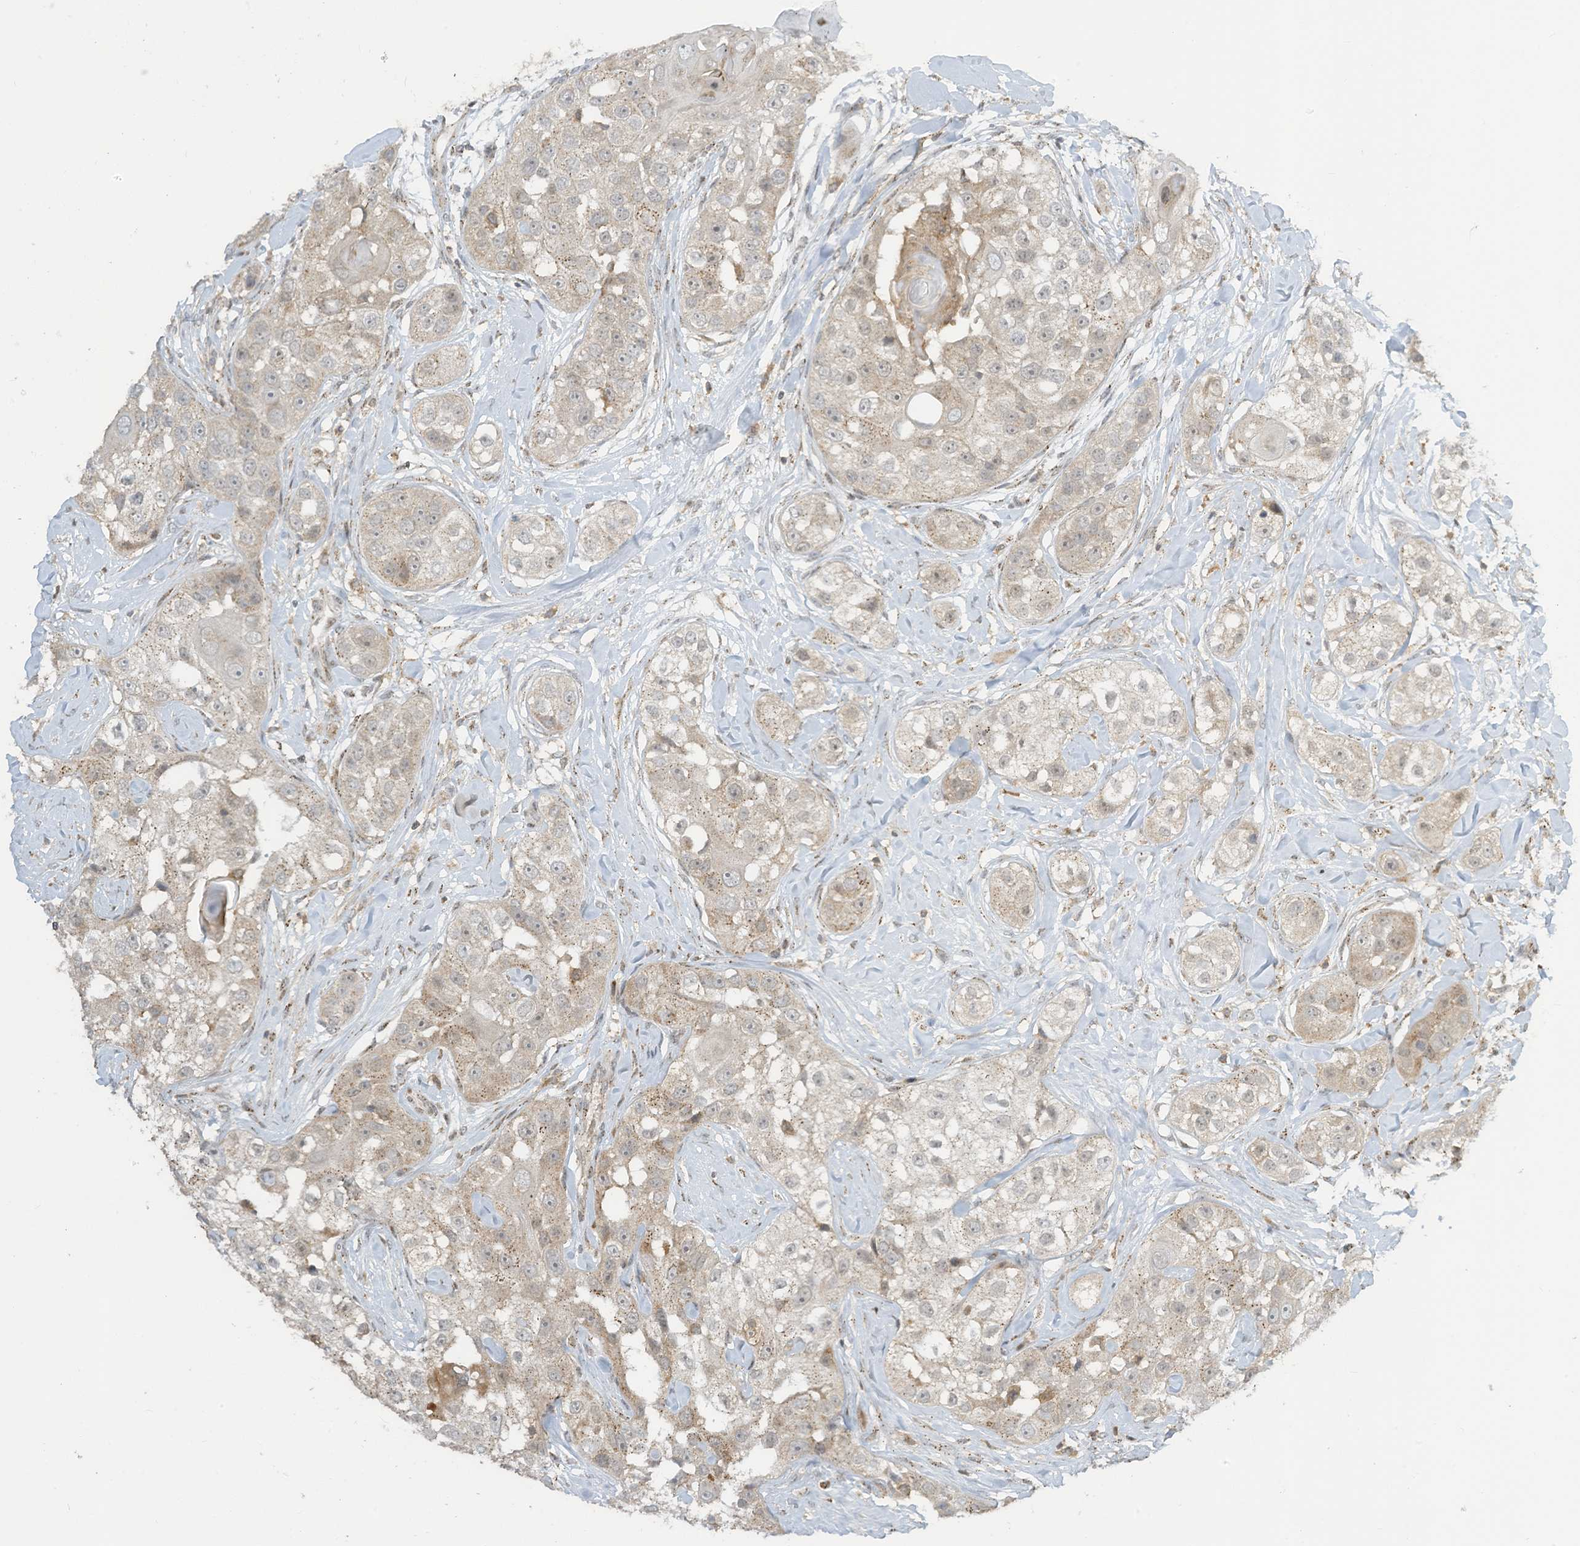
{"staining": {"intensity": "weak", "quantity": "<25%", "location": "cytoplasmic/membranous"}, "tissue": "head and neck cancer", "cell_type": "Tumor cells", "image_type": "cancer", "snomed": [{"axis": "morphology", "description": "Normal tissue, NOS"}, {"axis": "morphology", "description": "Squamous cell carcinoma, NOS"}, {"axis": "topography", "description": "Skeletal muscle"}, {"axis": "topography", "description": "Head-Neck"}], "caption": "There is no significant positivity in tumor cells of head and neck cancer. (DAB IHC with hematoxylin counter stain).", "gene": "PARVG", "patient": {"sex": "male", "age": 51}}